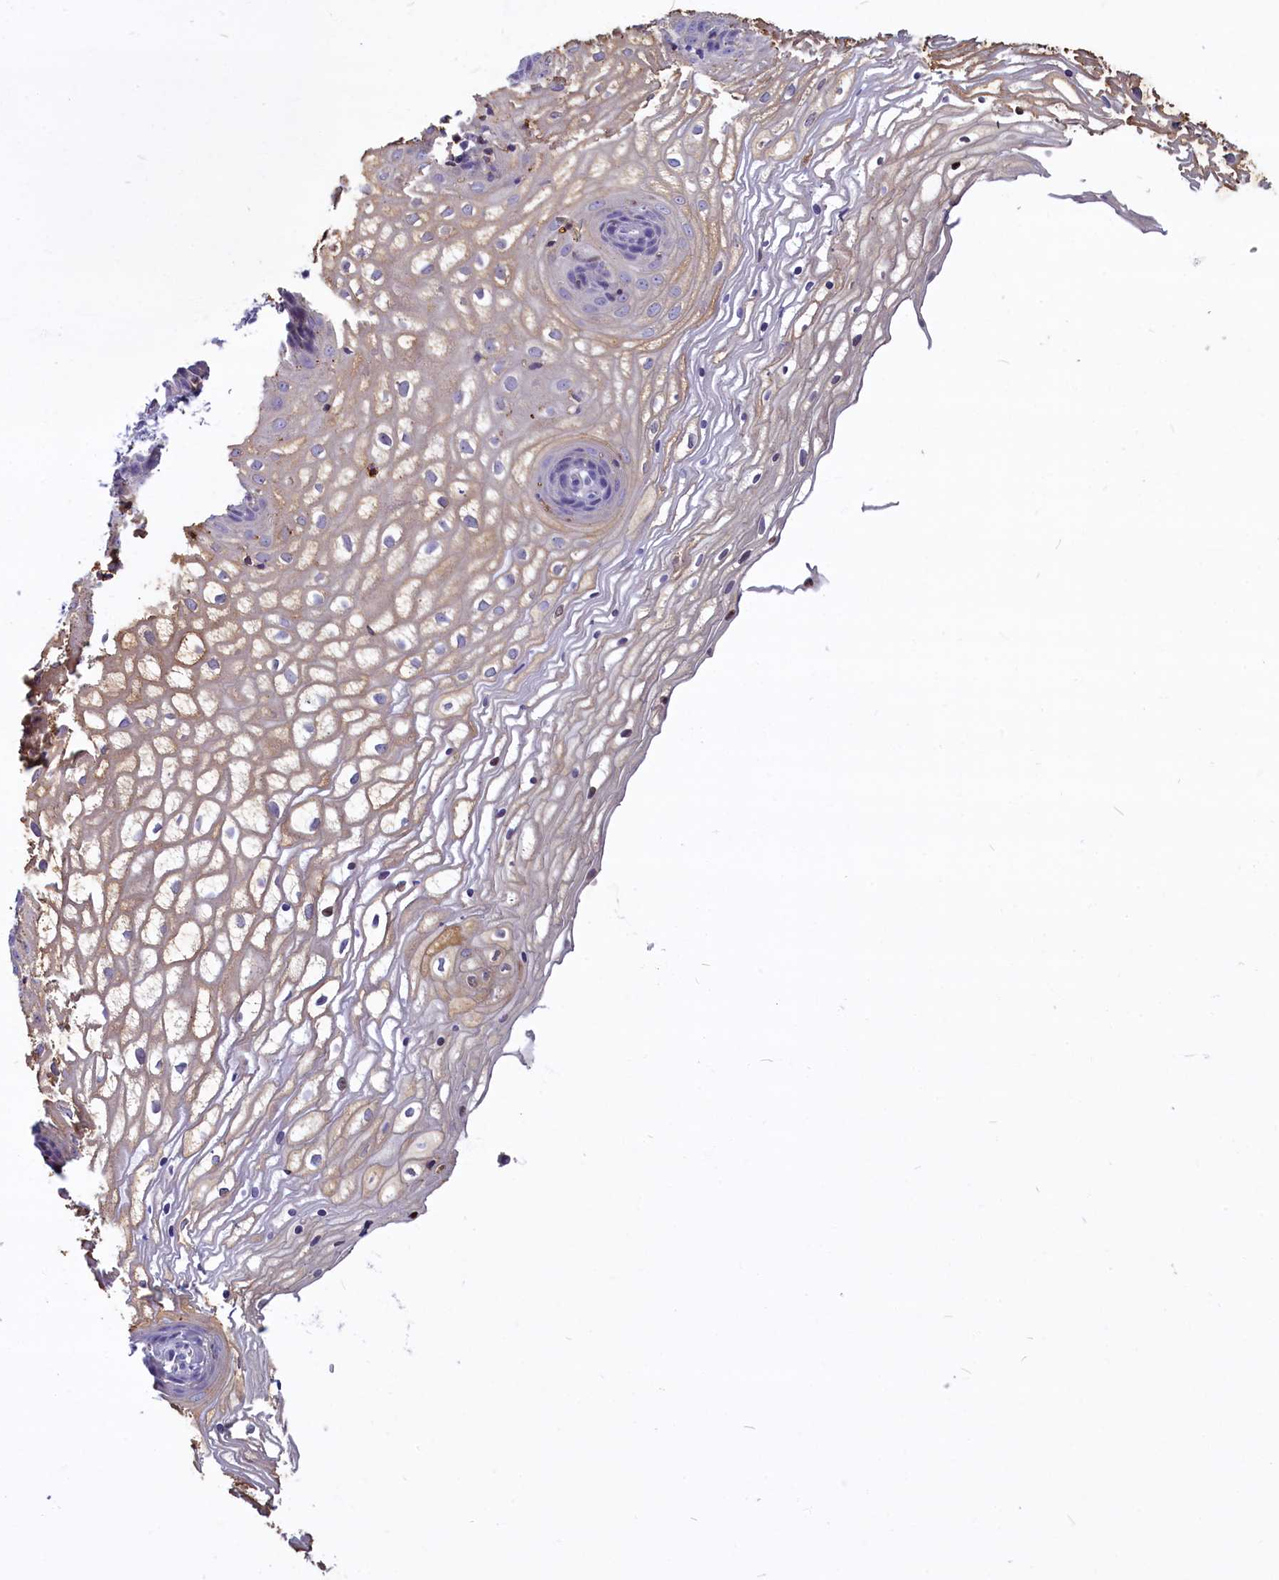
{"staining": {"intensity": "weak", "quantity": "25%-75%", "location": "cytoplasmic/membranous"}, "tissue": "vagina", "cell_type": "Squamous epithelial cells", "image_type": "normal", "snomed": [{"axis": "morphology", "description": "Normal tissue, NOS"}, {"axis": "topography", "description": "Vagina"}], "caption": "This photomicrograph displays immunohistochemistry staining of benign human vagina, with low weak cytoplasmic/membranous positivity in approximately 25%-75% of squamous epithelial cells.", "gene": "SV2C", "patient": {"sex": "female", "age": 34}}